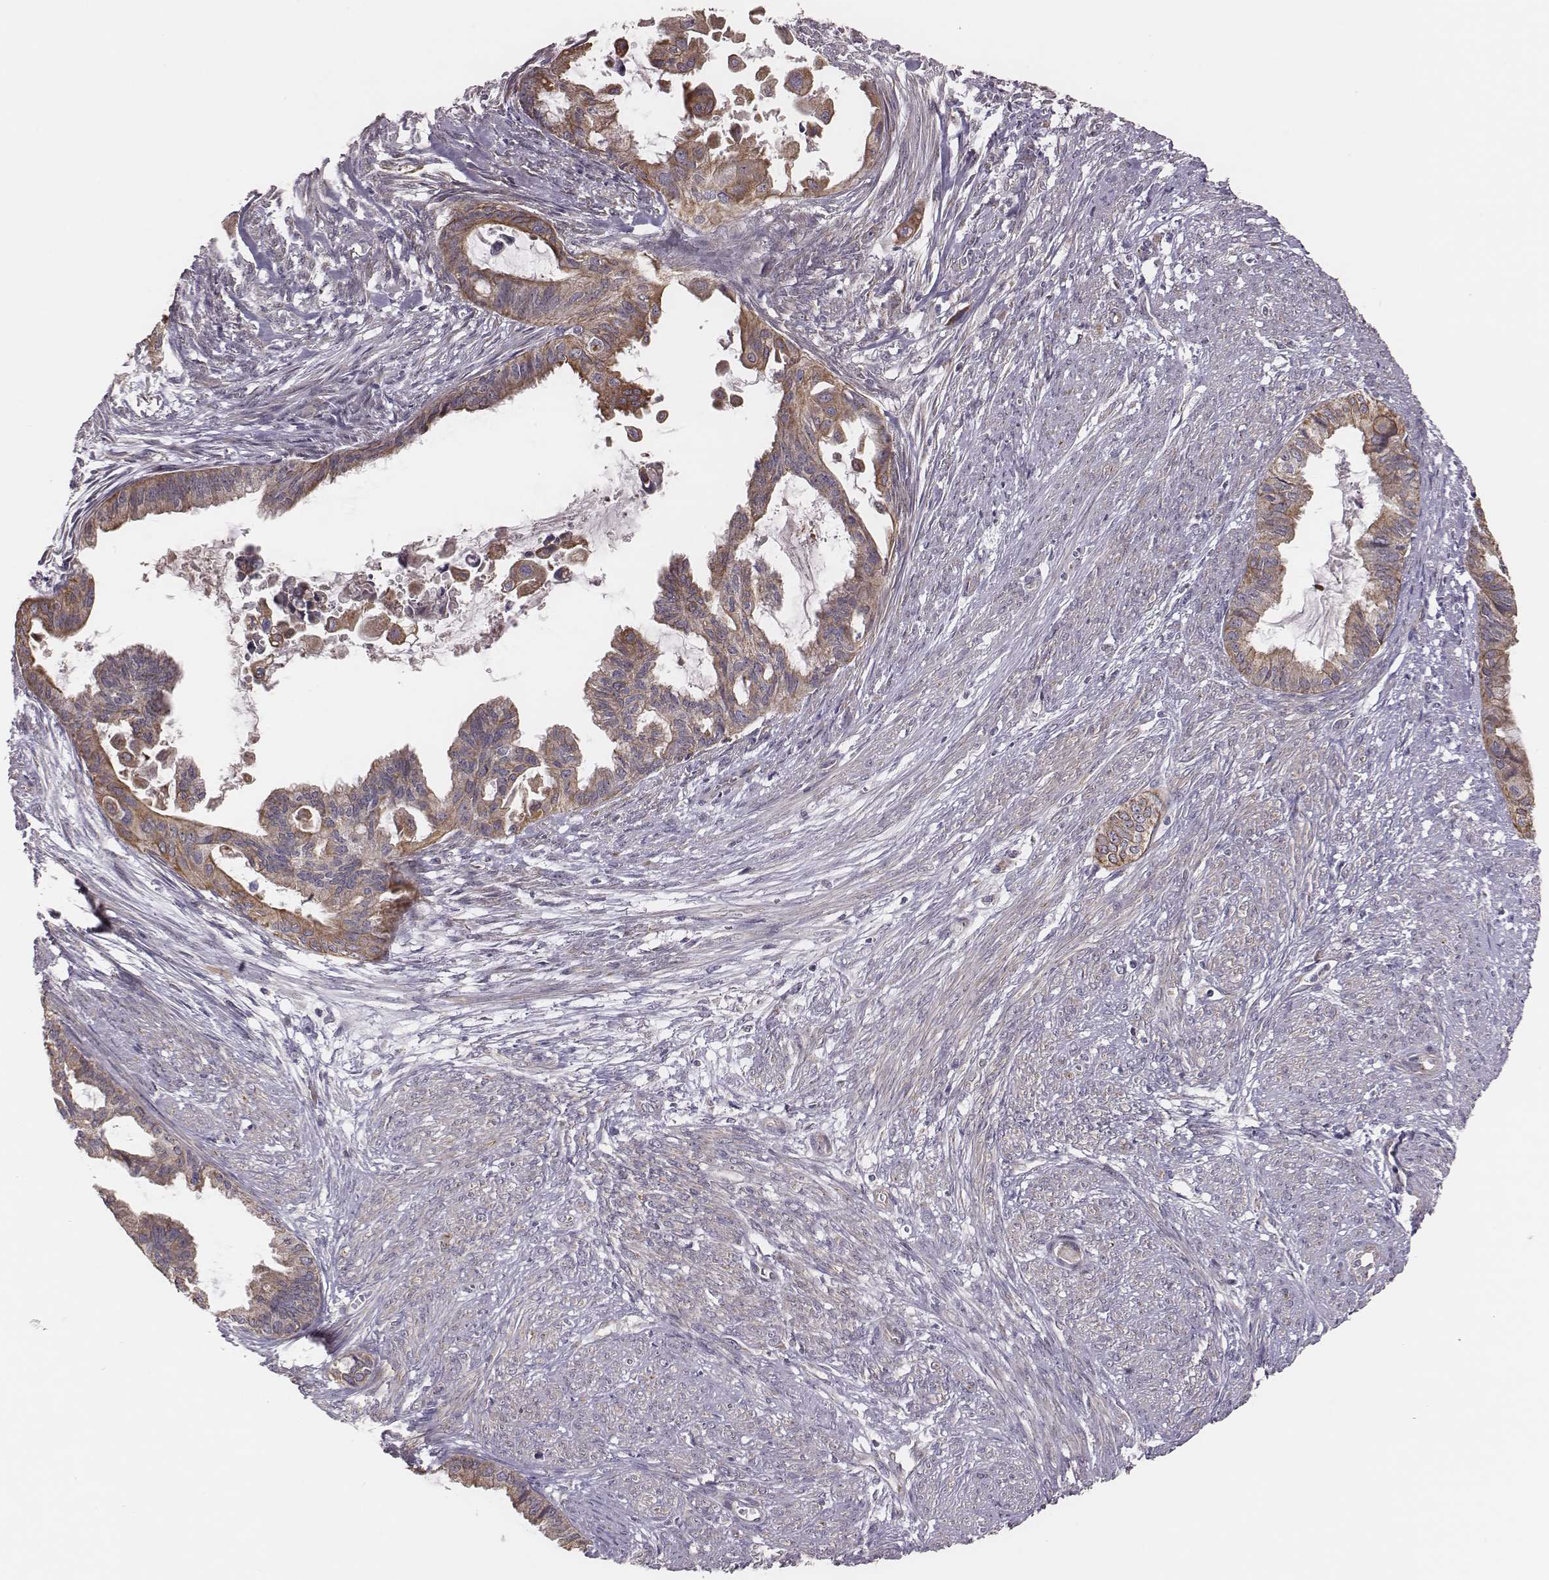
{"staining": {"intensity": "weak", "quantity": ">75%", "location": "cytoplasmic/membranous"}, "tissue": "endometrial cancer", "cell_type": "Tumor cells", "image_type": "cancer", "snomed": [{"axis": "morphology", "description": "Adenocarcinoma, NOS"}, {"axis": "topography", "description": "Endometrium"}], "caption": "This micrograph exhibits endometrial adenocarcinoma stained with immunohistochemistry to label a protein in brown. The cytoplasmic/membranous of tumor cells show weak positivity for the protein. Nuclei are counter-stained blue.", "gene": "HAVCR1", "patient": {"sex": "female", "age": 86}}